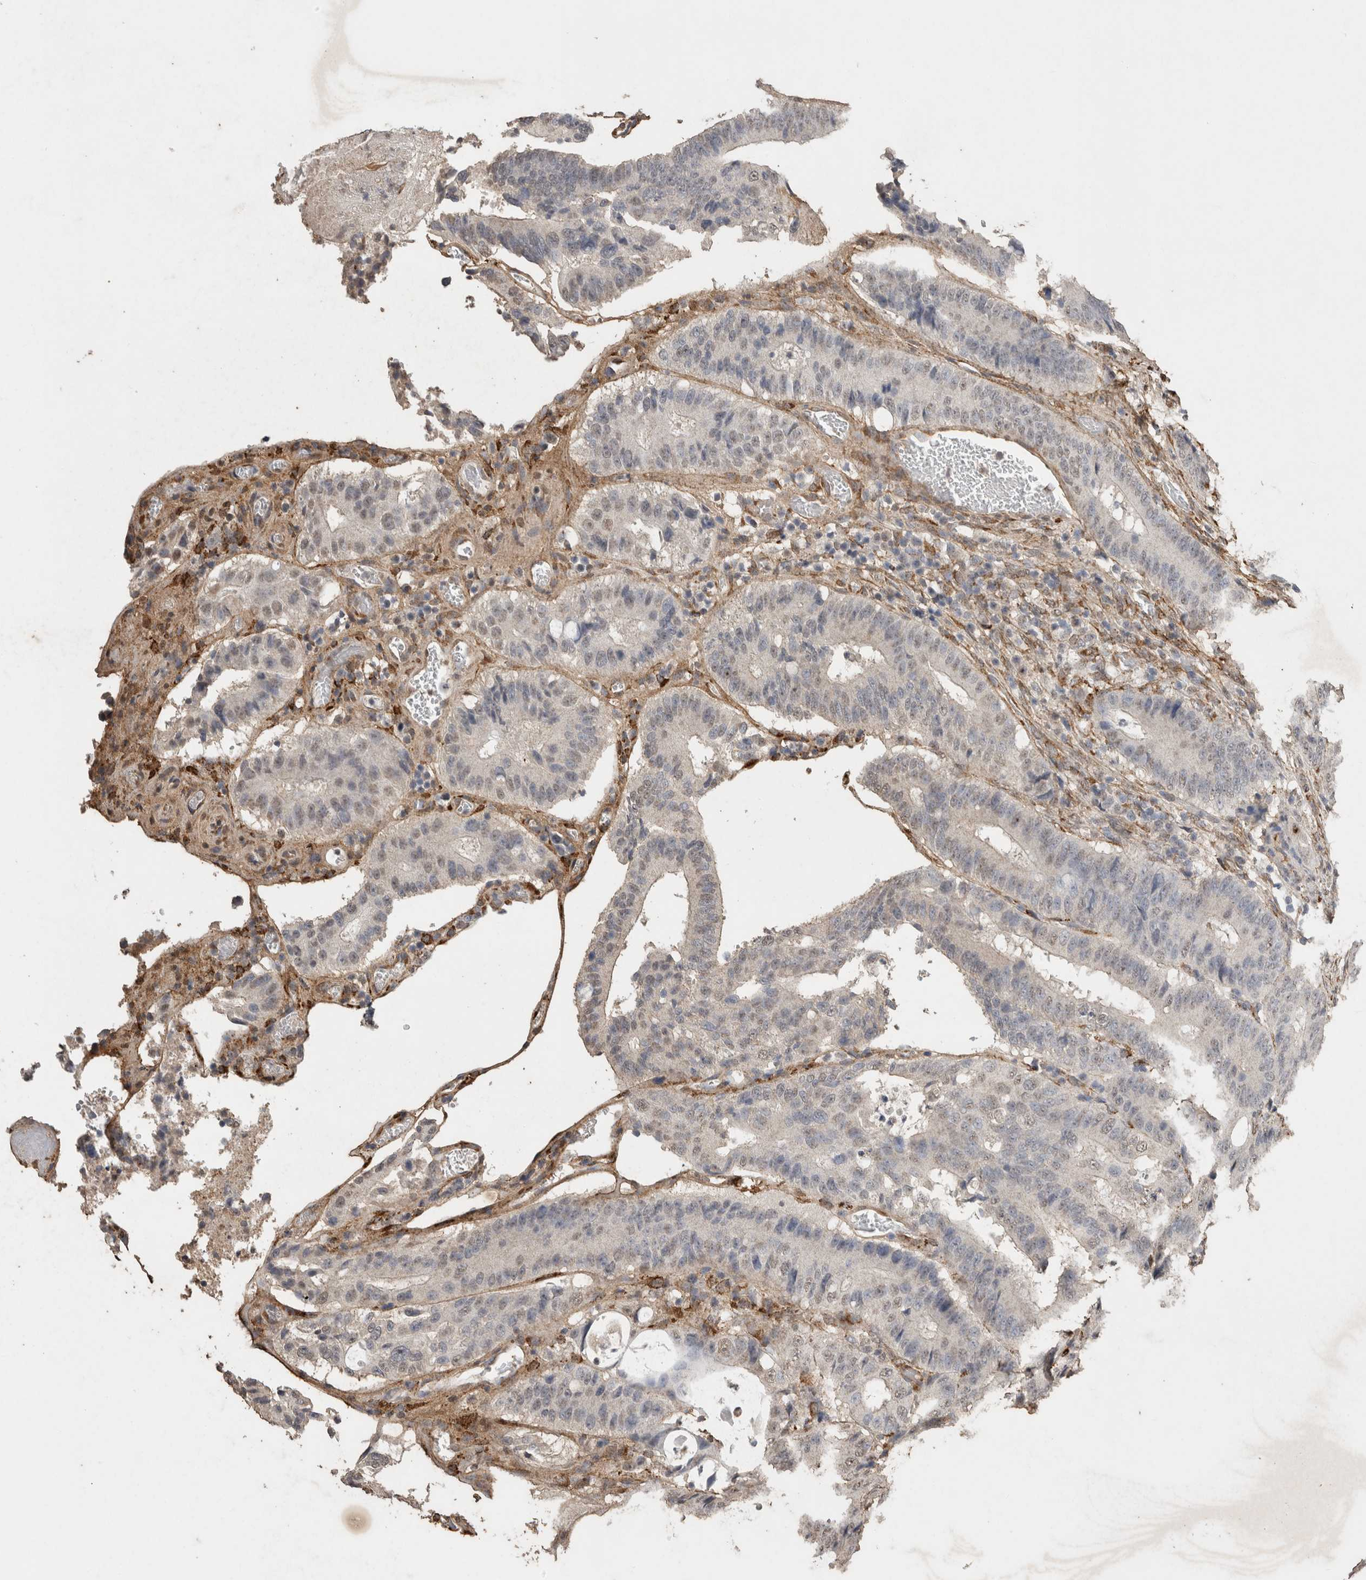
{"staining": {"intensity": "negative", "quantity": "none", "location": "none"}, "tissue": "colorectal cancer", "cell_type": "Tumor cells", "image_type": "cancer", "snomed": [{"axis": "morphology", "description": "Adenocarcinoma, NOS"}, {"axis": "topography", "description": "Colon"}], "caption": "IHC of adenocarcinoma (colorectal) shows no expression in tumor cells. The staining was performed using DAB (3,3'-diaminobenzidine) to visualize the protein expression in brown, while the nuclei were stained in blue with hematoxylin (Magnification: 20x).", "gene": "C1QTNF5", "patient": {"sex": "male", "age": 83}}